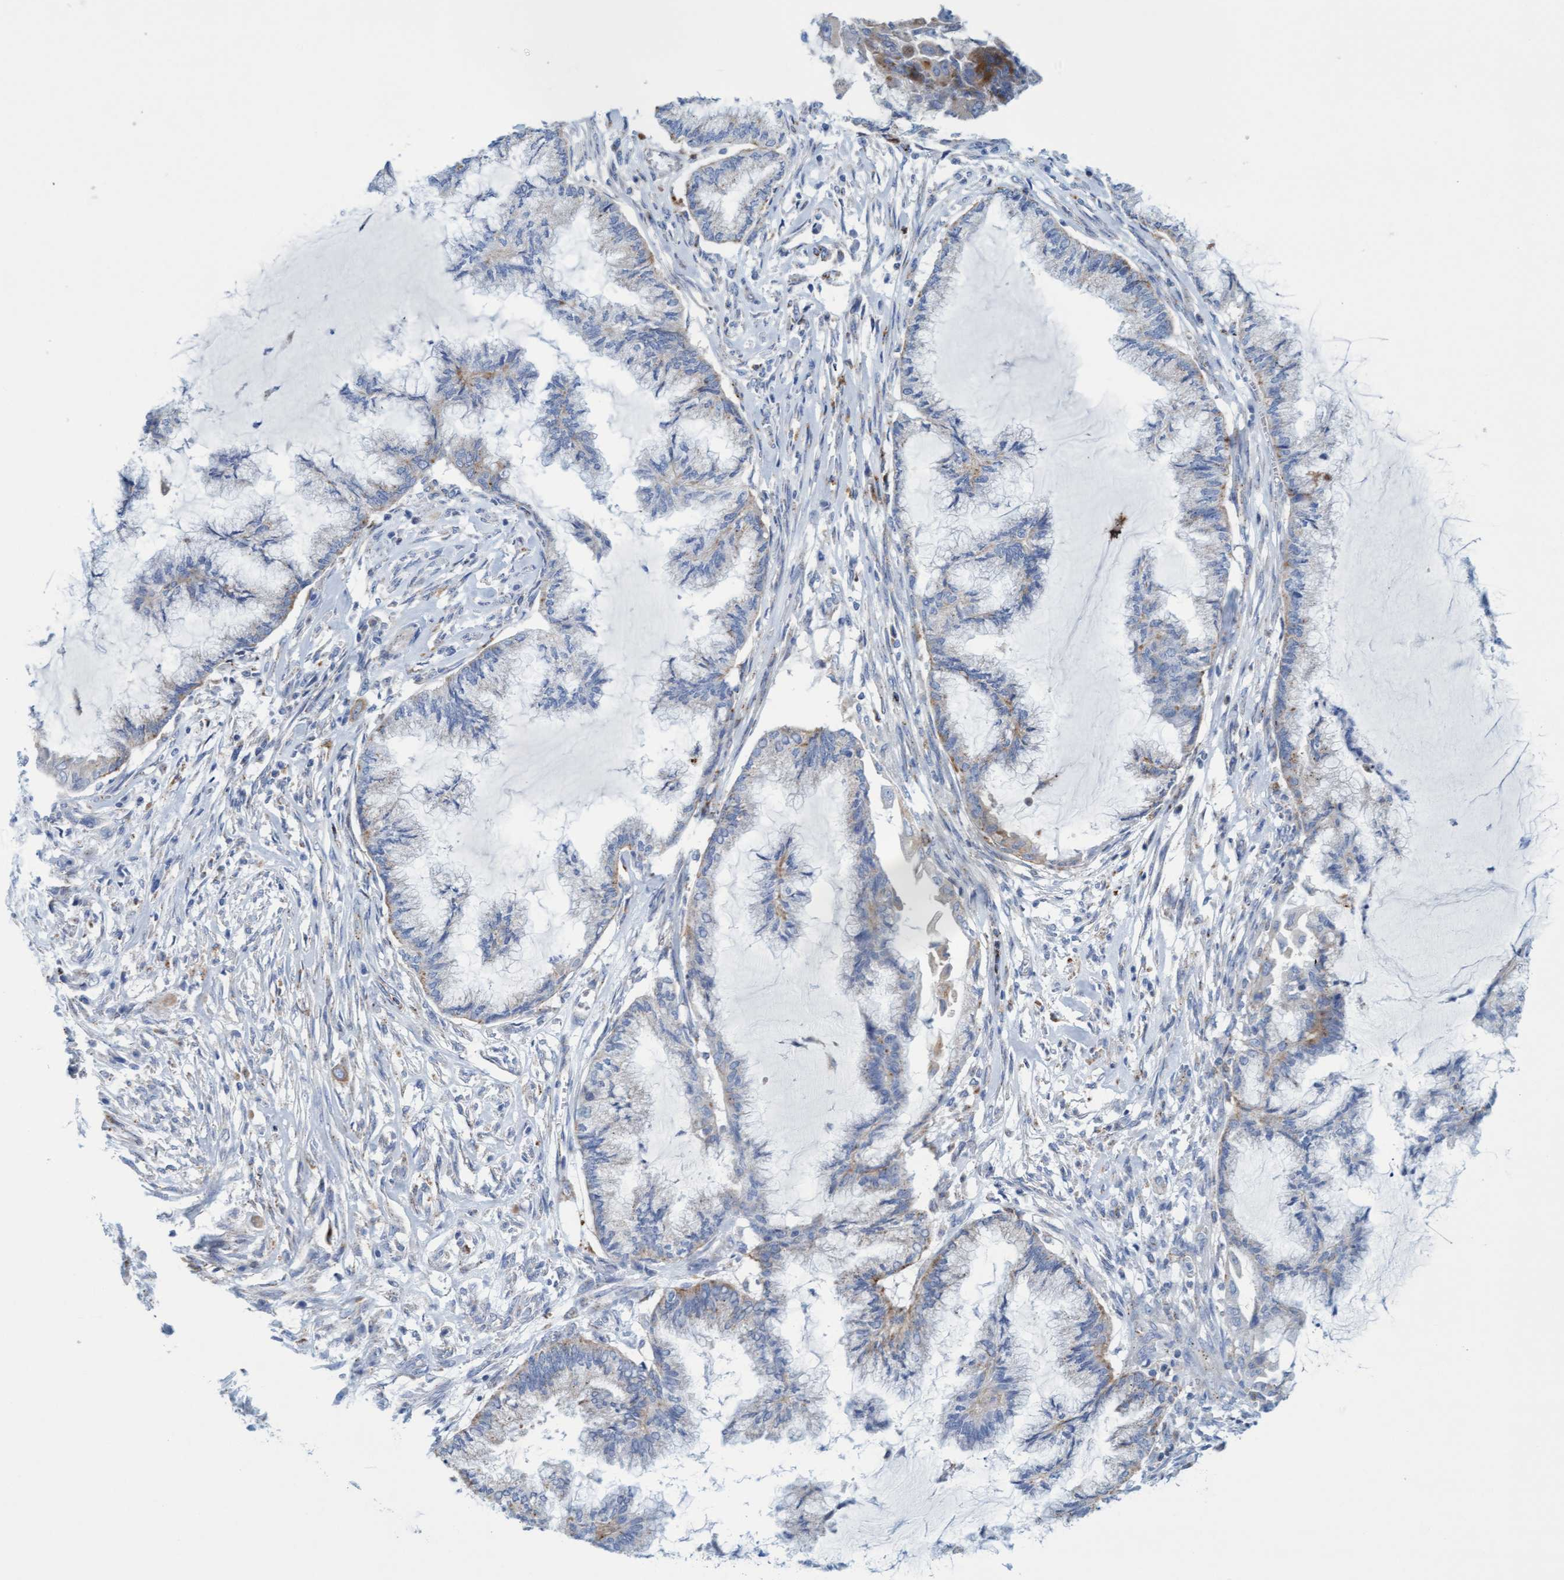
{"staining": {"intensity": "weak", "quantity": "<25%", "location": "cytoplasmic/membranous"}, "tissue": "endometrial cancer", "cell_type": "Tumor cells", "image_type": "cancer", "snomed": [{"axis": "morphology", "description": "Adenocarcinoma, NOS"}, {"axis": "topography", "description": "Endometrium"}], "caption": "IHC micrograph of neoplastic tissue: human endometrial cancer (adenocarcinoma) stained with DAB reveals no significant protein expression in tumor cells.", "gene": "SGSH", "patient": {"sex": "female", "age": 86}}